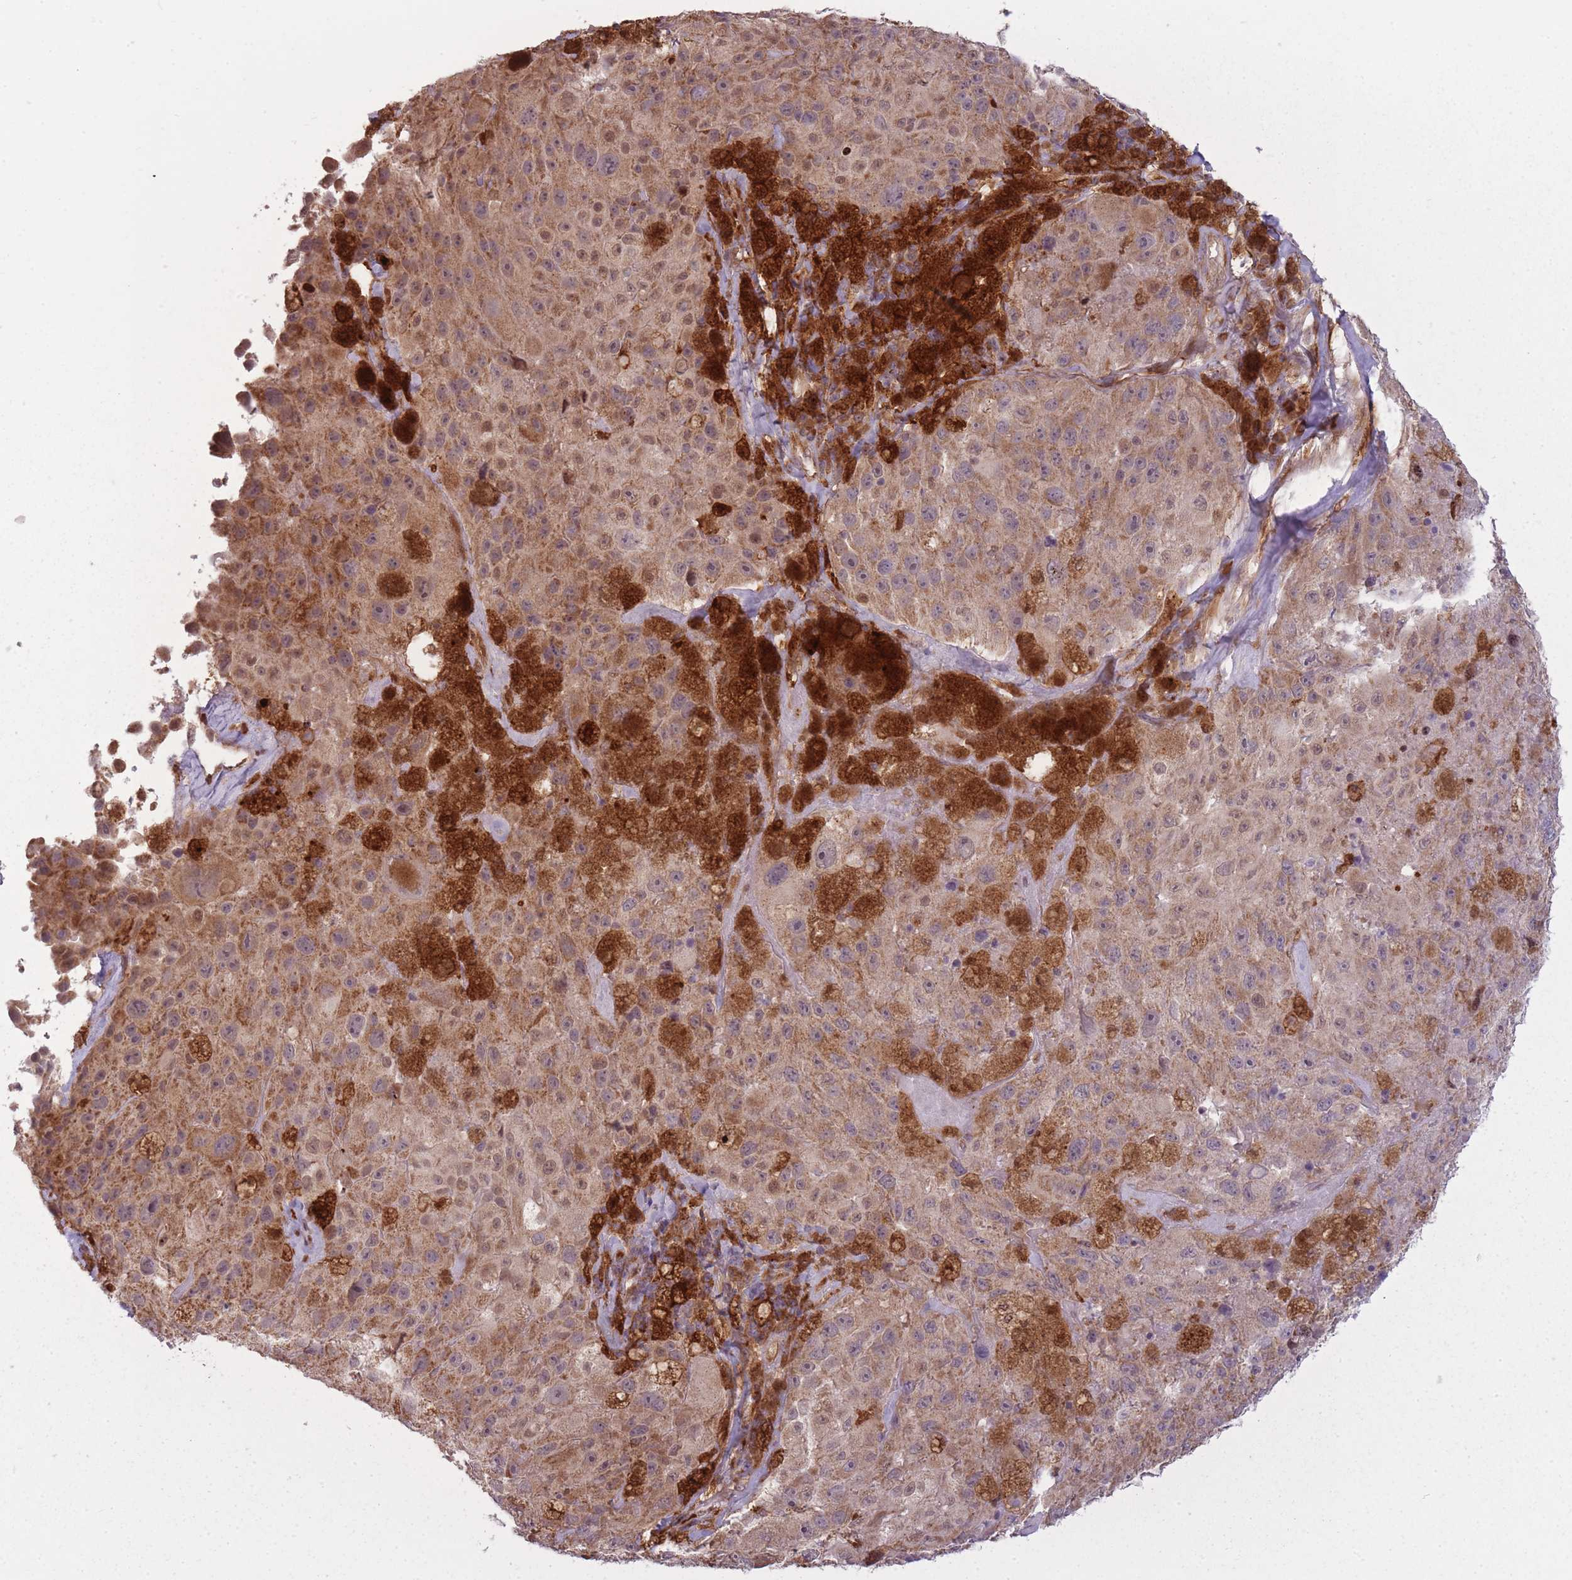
{"staining": {"intensity": "moderate", "quantity": ">75%", "location": "cytoplasmic/membranous"}, "tissue": "melanoma", "cell_type": "Tumor cells", "image_type": "cancer", "snomed": [{"axis": "morphology", "description": "Malignant melanoma, Metastatic site"}, {"axis": "topography", "description": "Lymph node"}], "caption": "Protein analysis of melanoma tissue exhibits moderate cytoplasmic/membranous expression in about >75% of tumor cells.", "gene": "LGALS9", "patient": {"sex": "male", "age": 62}}